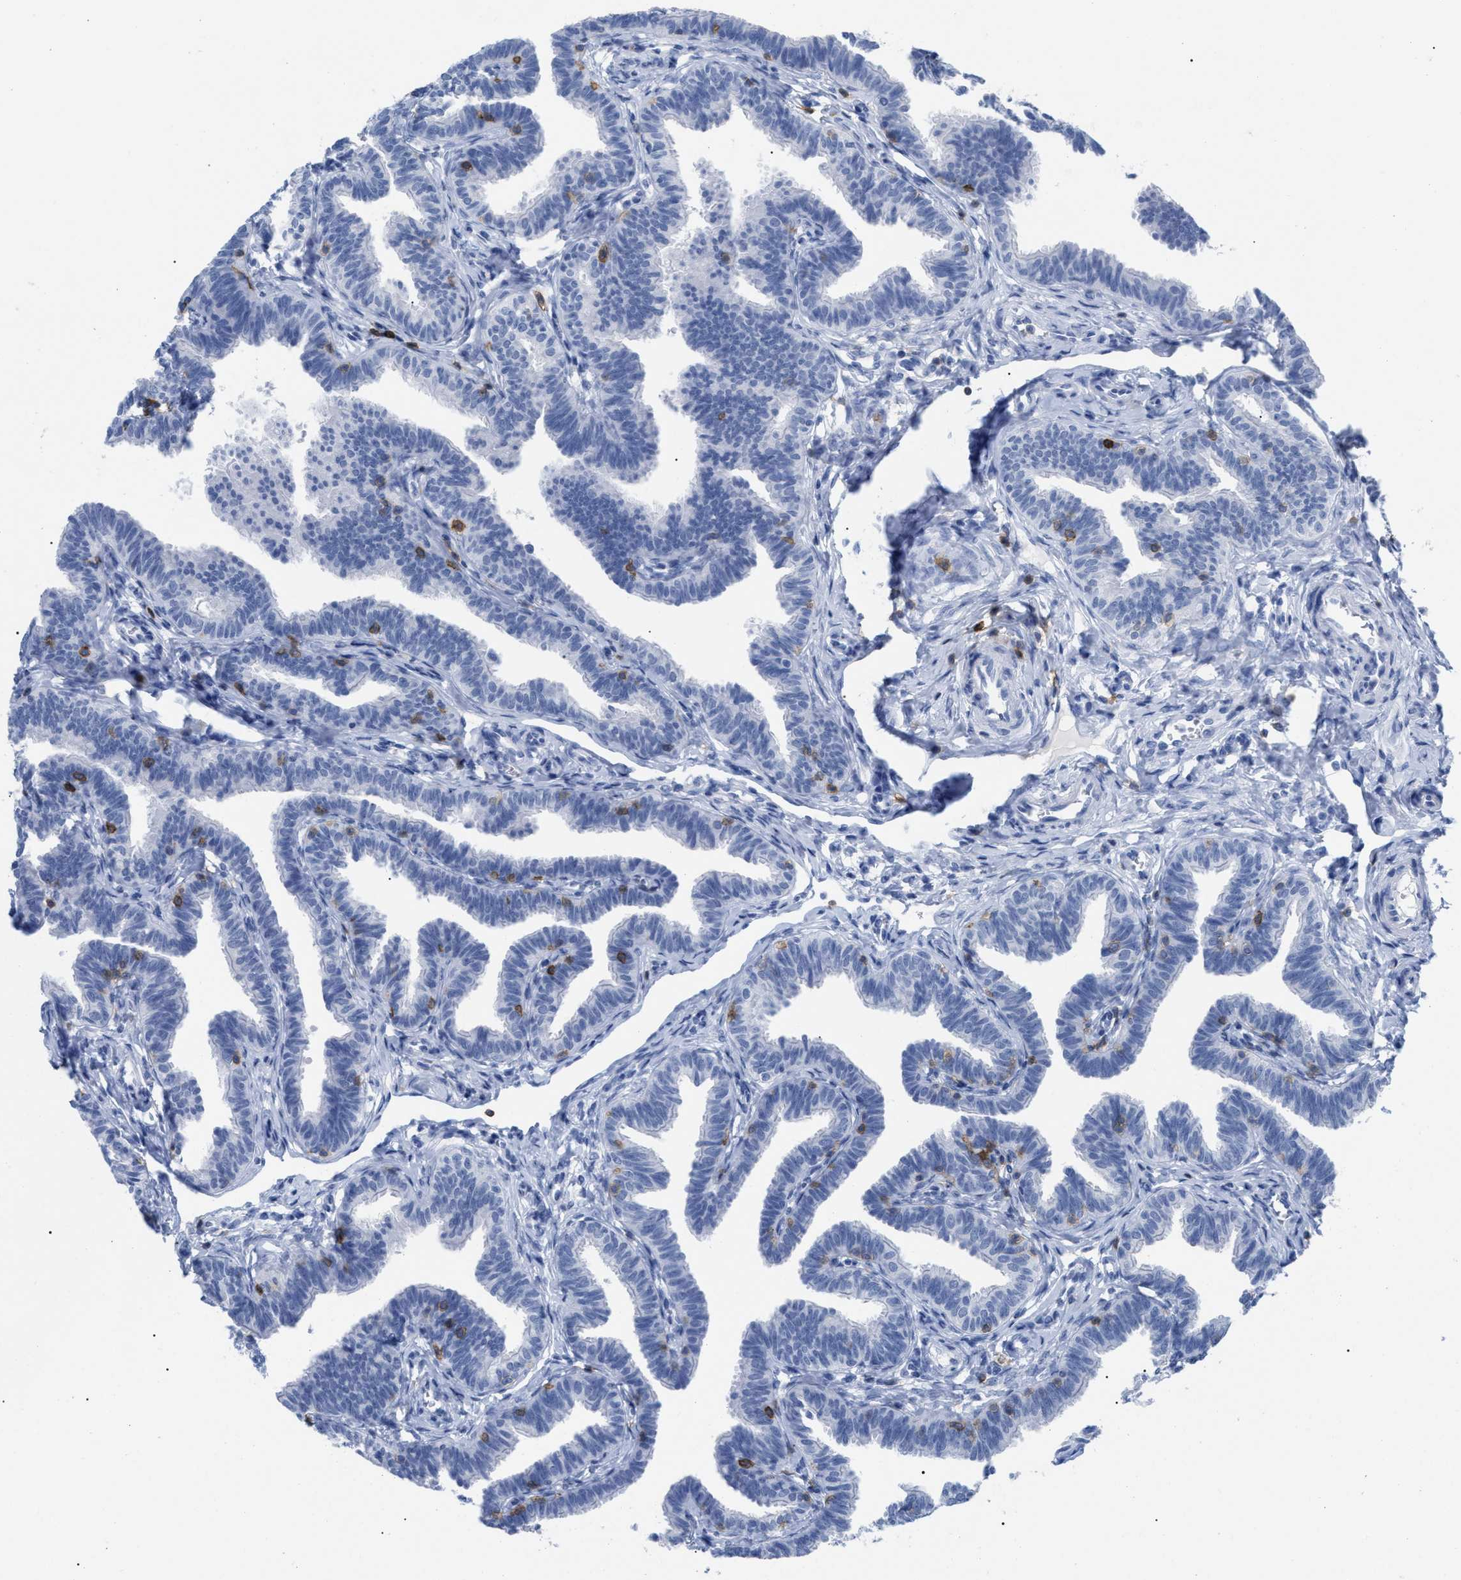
{"staining": {"intensity": "negative", "quantity": "none", "location": "none"}, "tissue": "fallopian tube", "cell_type": "Glandular cells", "image_type": "normal", "snomed": [{"axis": "morphology", "description": "Normal tissue, NOS"}, {"axis": "topography", "description": "Fallopian tube"}, {"axis": "topography", "description": "Ovary"}], "caption": "This micrograph is of benign fallopian tube stained with immunohistochemistry to label a protein in brown with the nuclei are counter-stained blue. There is no expression in glandular cells.", "gene": "CD5", "patient": {"sex": "female", "age": 23}}